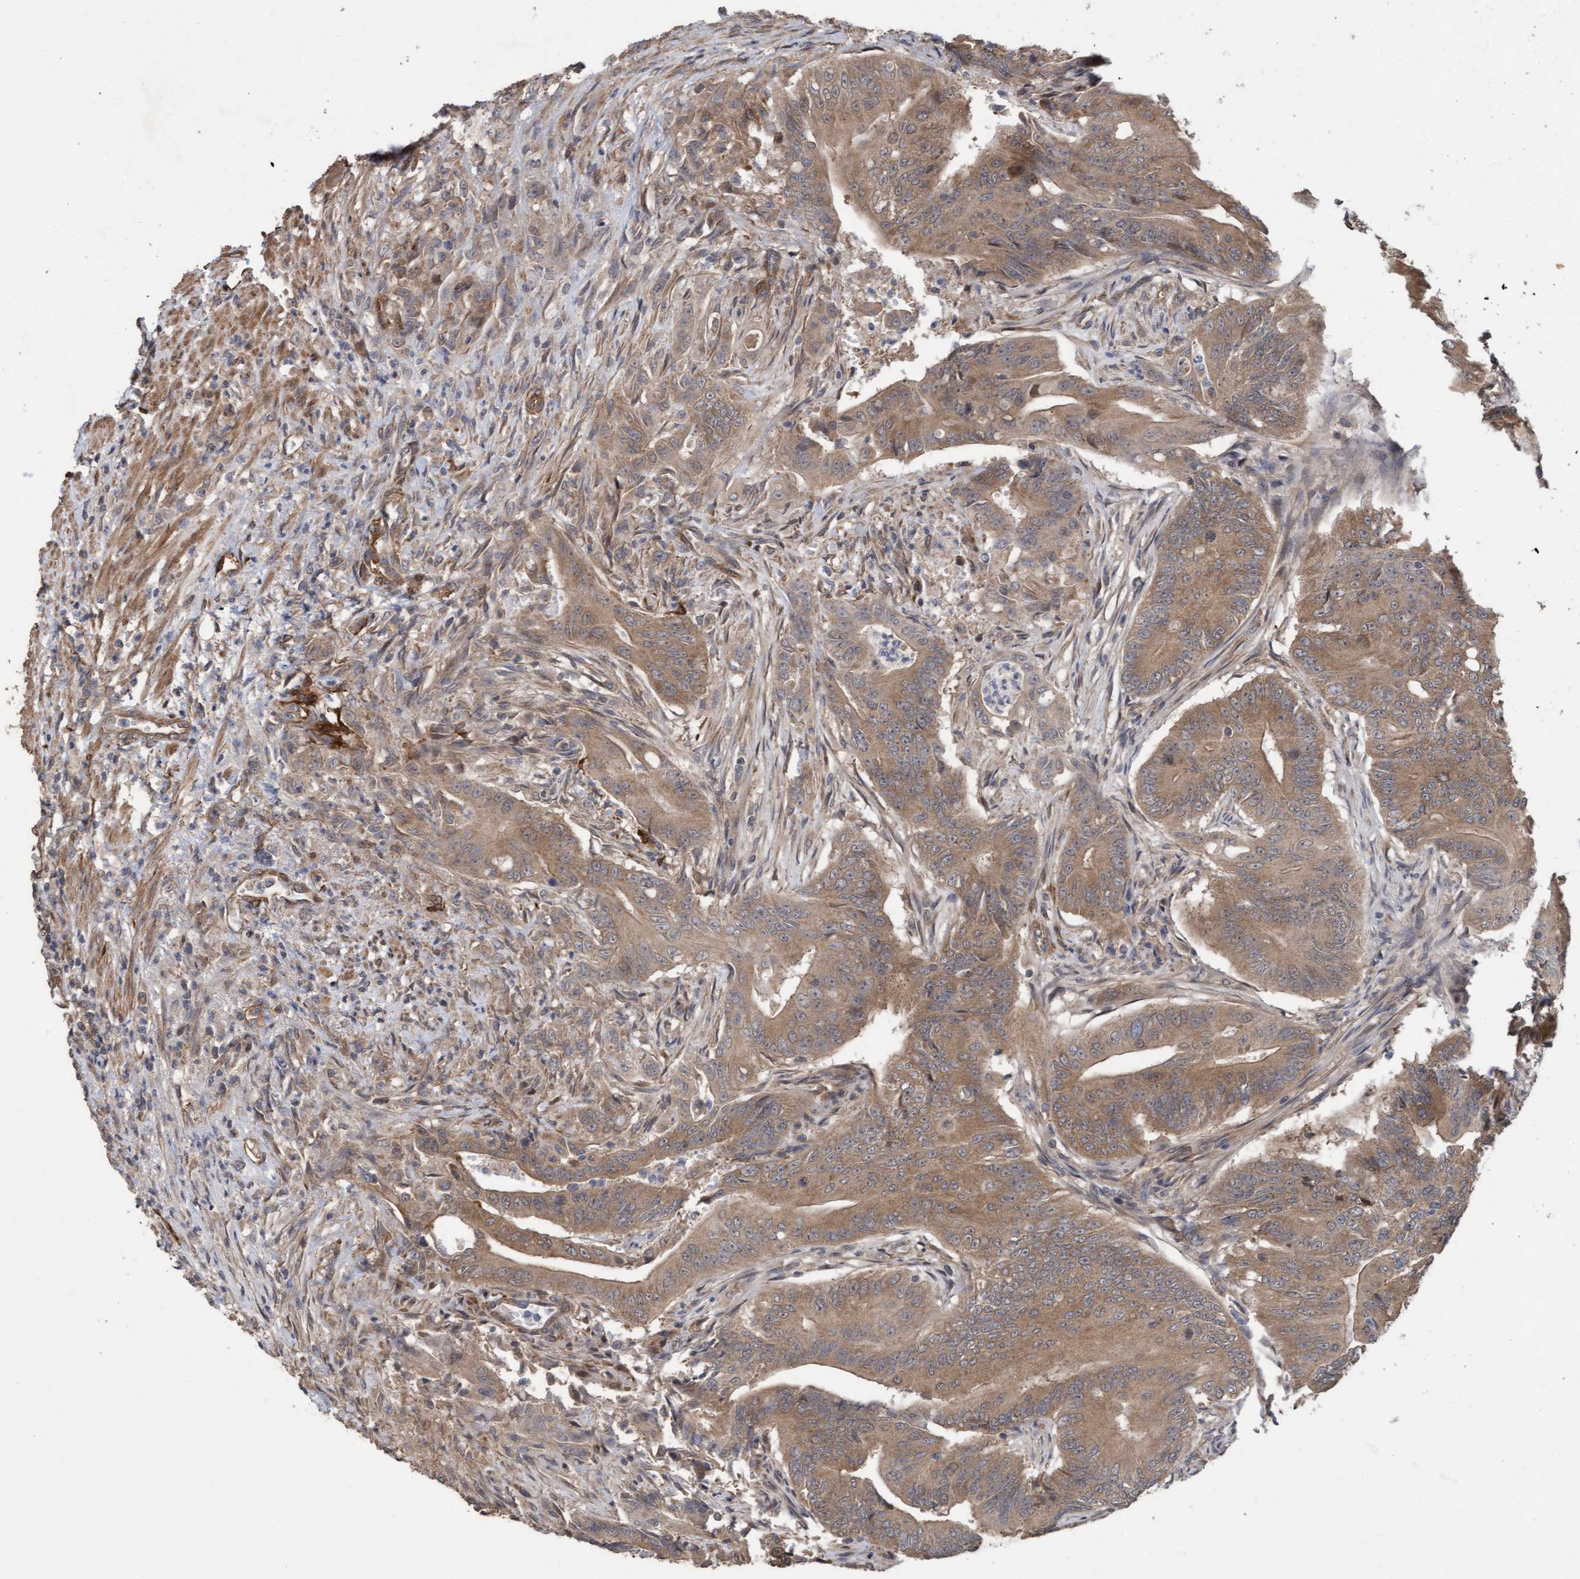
{"staining": {"intensity": "moderate", "quantity": ">75%", "location": "cytoplasmic/membranous"}, "tissue": "colorectal cancer", "cell_type": "Tumor cells", "image_type": "cancer", "snomed": [{"axis": "morphology", "description": "Adenoma, NOS"}, {"axis": "morphology", "description": "Adenocarcinoma, NOS"}, {"axis": "topography", "description": "Colon"}], "caption": "Protein analysis of colorectal adenoma tissue reveals moderate cytoplasmic/membranous expression in approximately >75% of tumor cells.", "gene": "CDC42EP4", "patient": {"sex": "male", "age": 79}}